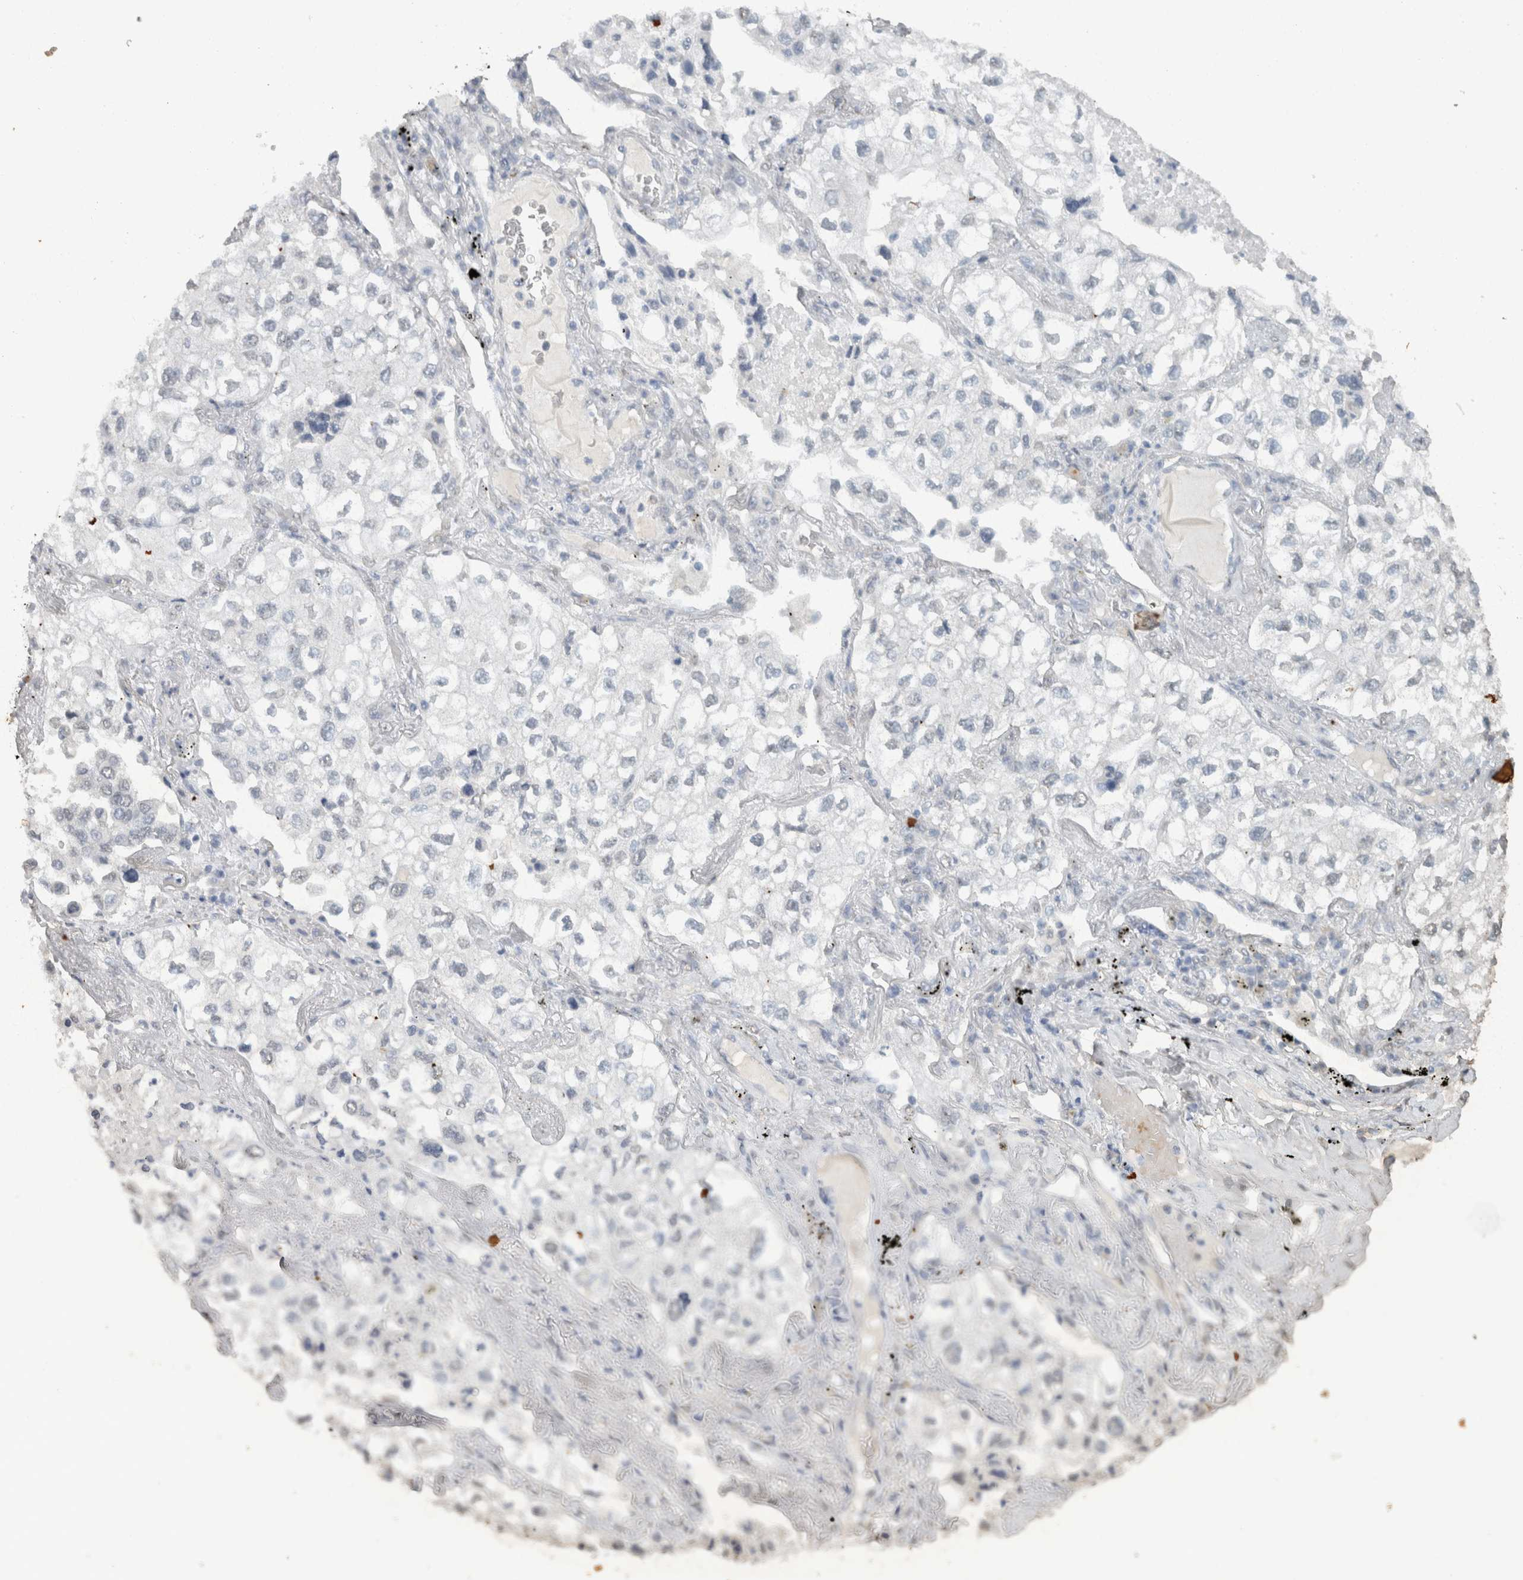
{"staining": {"intensity": "negative", "quantity": "none", "location": "none"}, "tissue": "lung cancer", "cell_type": "Tumor cells", "image_type": "cancer", "snomed": [{"axis": "morphology", "description": "Adenocarcinoma, NOS"}, {"axis": "topography", "description": "Lung"}], "caption": "There is no significant staining in tumor cells of adenocarcinoma (lung).", "gene": "HAND2", "patient": {"sex": "male", "age": 63}}